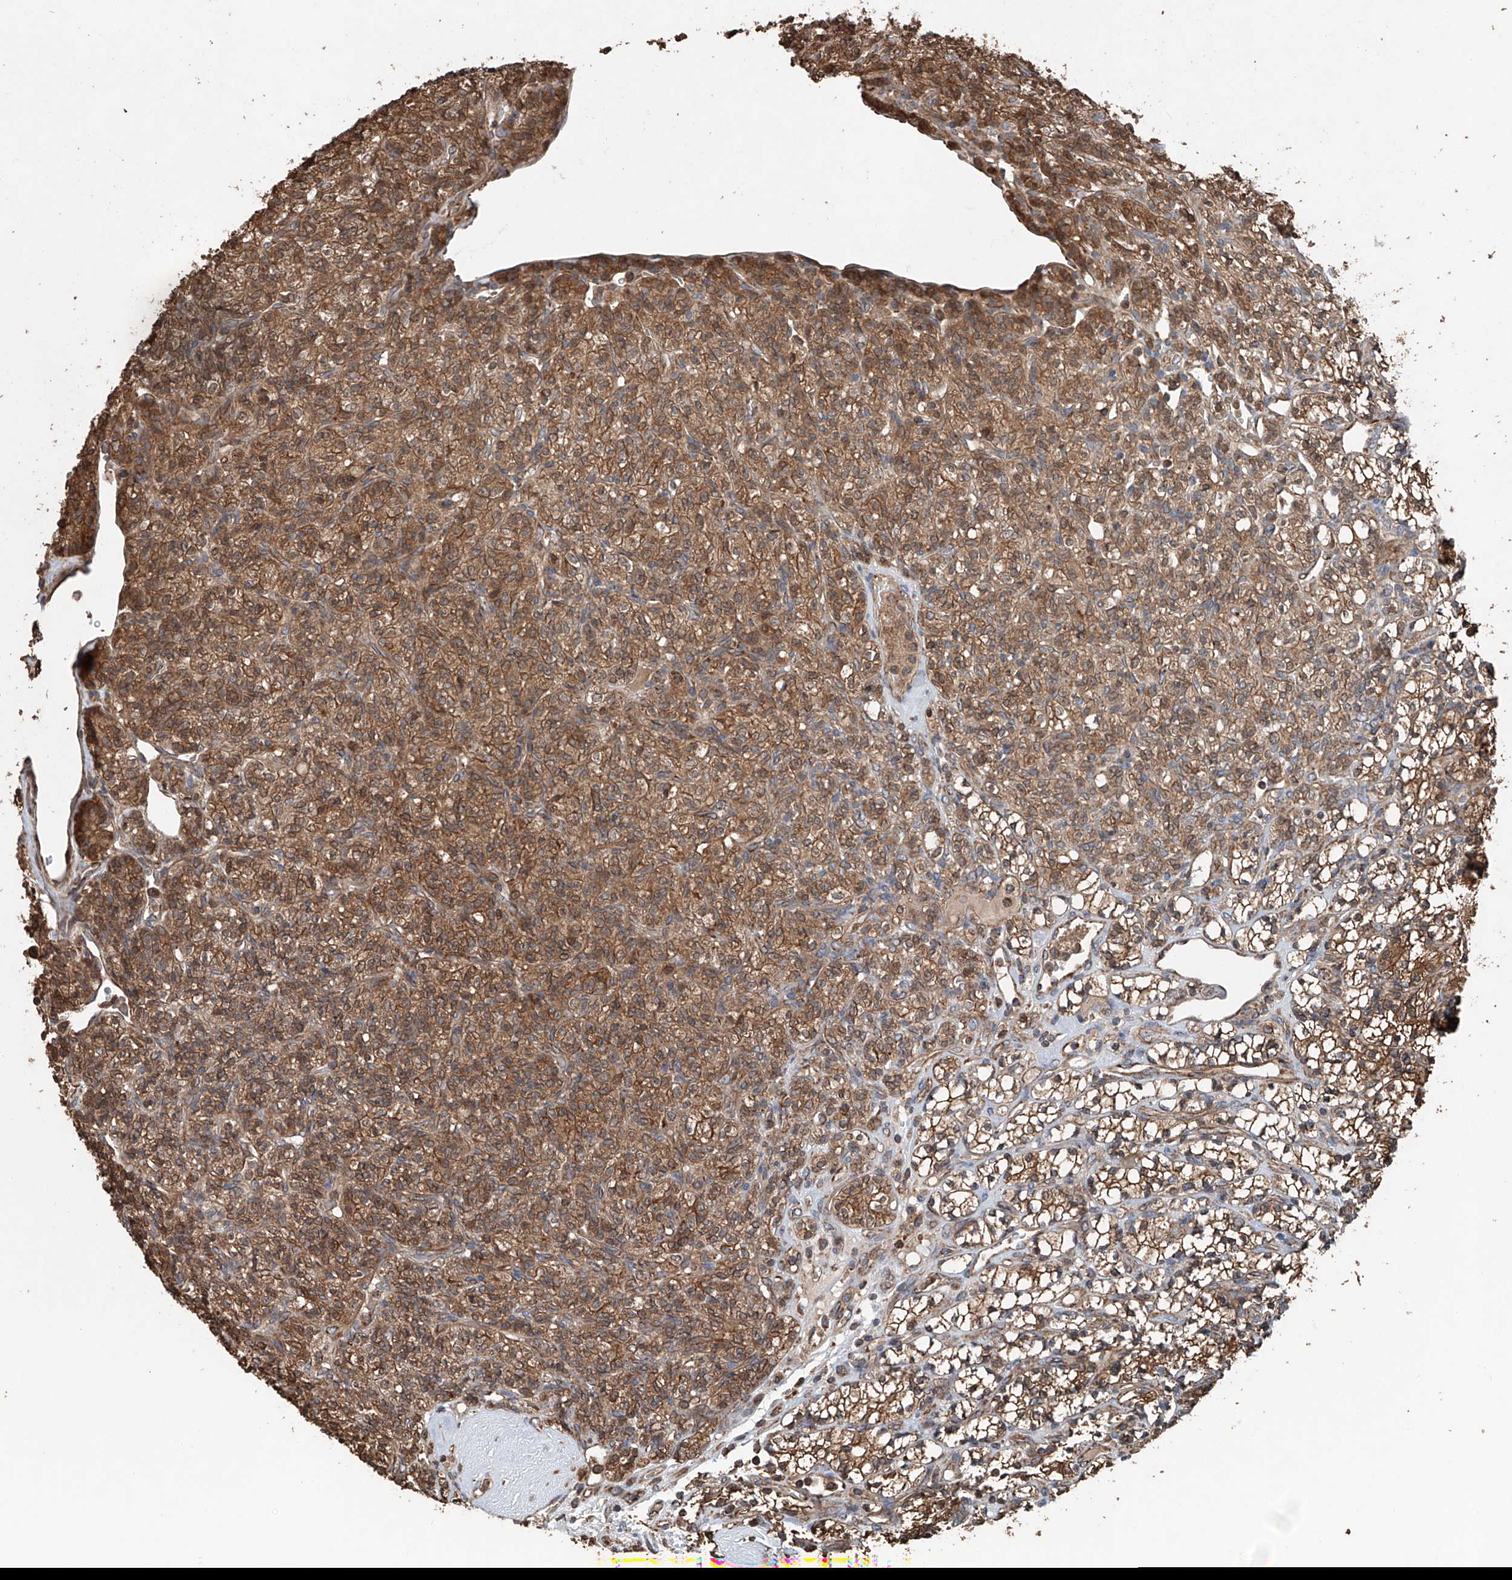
{"staining": {"intensity": "moderate", "quantity": ">75%", "location": "cytoplasmic/membranous"}, "tissue": "renal cancer", "cell_type": "Tumor cells", "image_type": "cancer", "snomed": [{"axis": "morphology", "description": "Adenocarcinoma, NOS"}, {"axis": "topography", "description": "Kidney"}], "caption": "Approximately >75% of tumor cells in renal cancer (adenocarcinoma) reveal moderate cytoplasmic/membranous protein expression as visualized by brown immunohistochemical staining.", "gene": "AP4B1", "patient": {"sex": "male", "age": 77}}